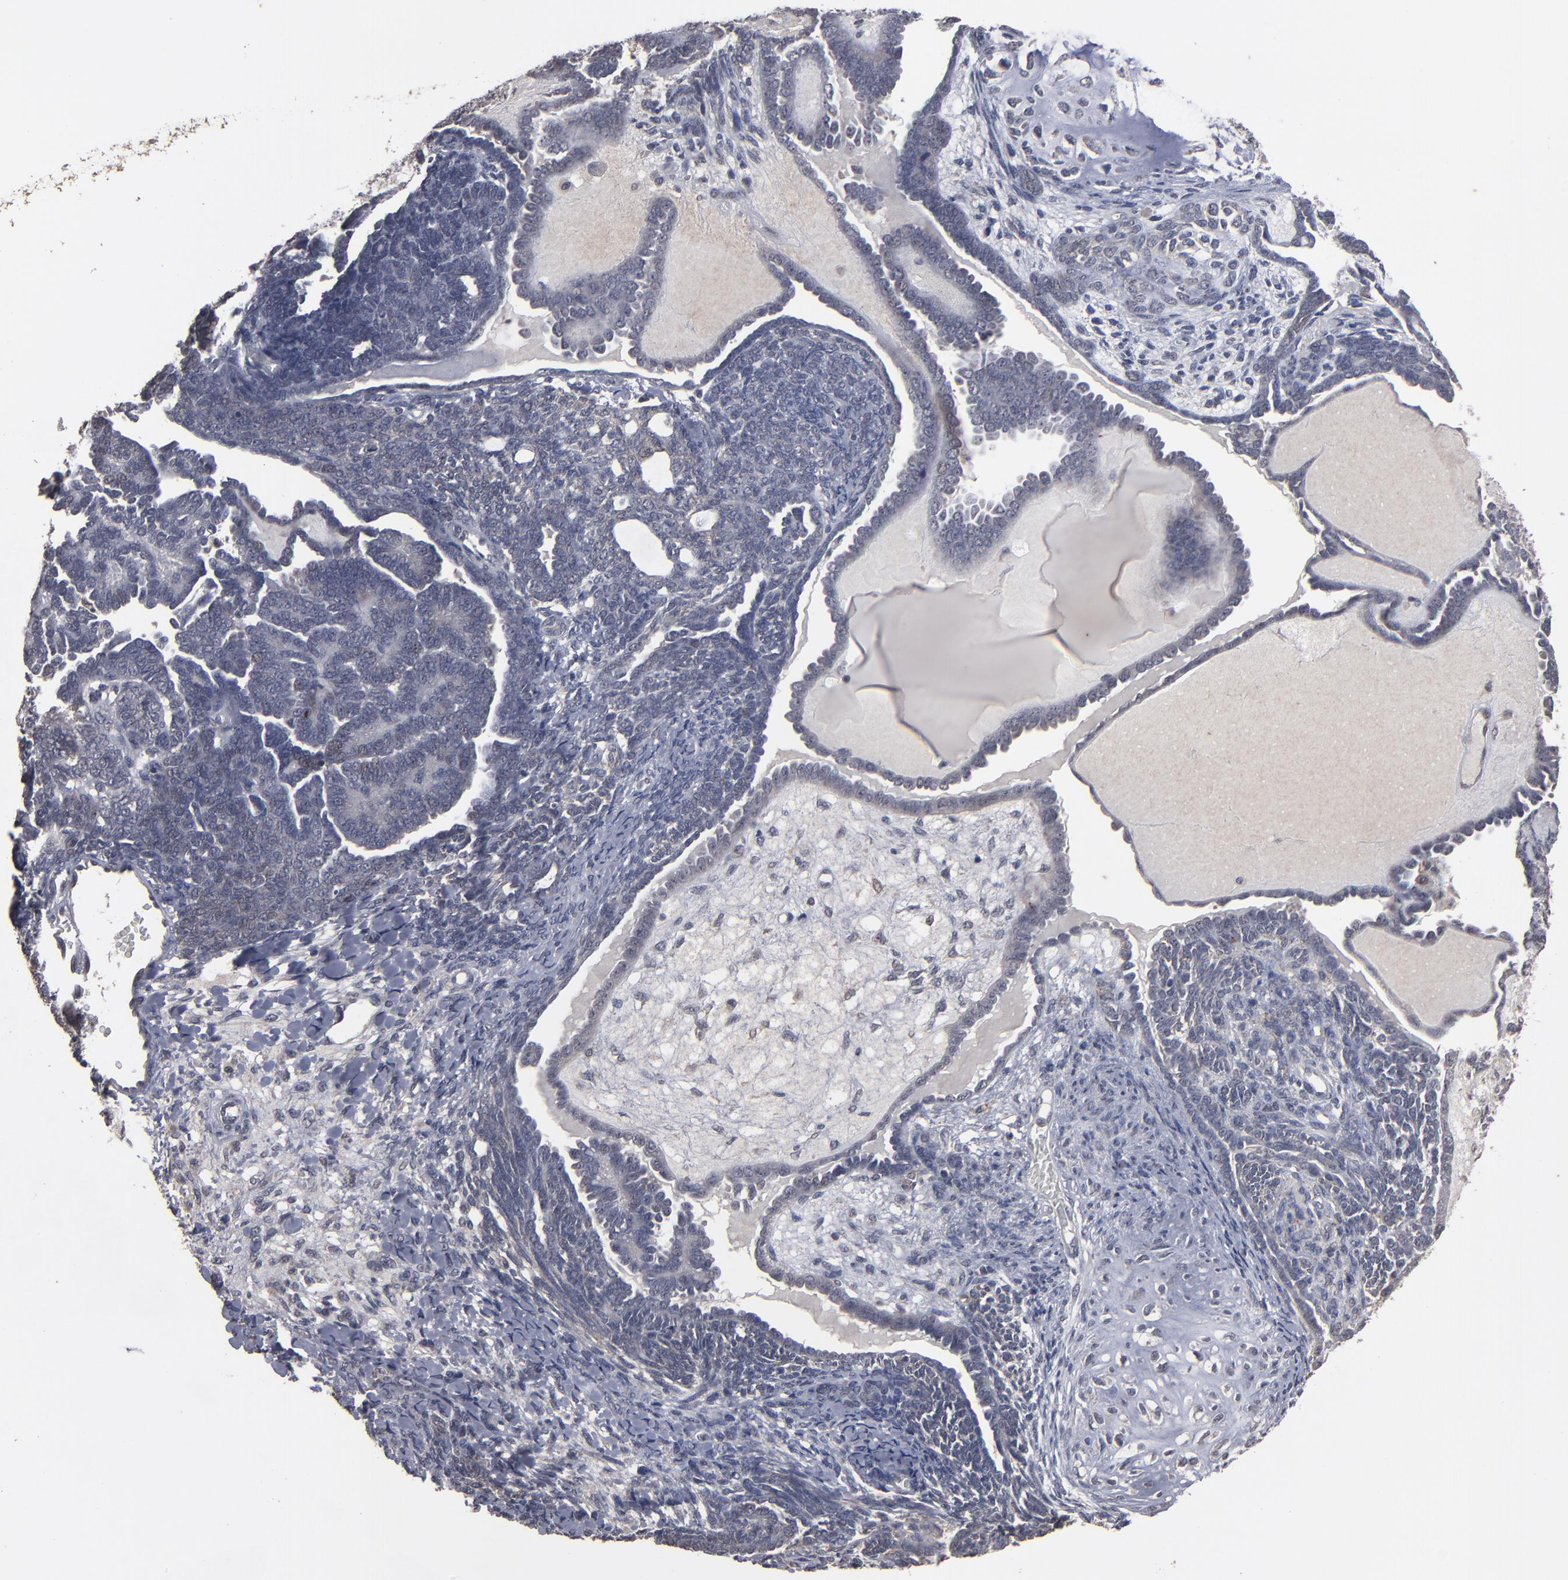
{"staining": {"intensity": "weak", "quantity": "25%-75%", "location": "cytoplasmic/membranous,nuclear"}, "tissue": "endometrial cancer", "cell_type": "Tumor cells", "image_type": "cancer", "snomed": [{"axis": "morphology", "description": "Neoplasm, malignant, NOS"}, {"axis": "topography", "description": "Endometrium"}], "caption": "Immunohistochemical staining of malignant neoplasm (endometrial) reveals low levels of weak cytoplasmic/membranous and nuclear staining in about 25%-75% of tumor cells.", "gene": "SLC22A17", "patient": {"sex": "female", "age": 74}}